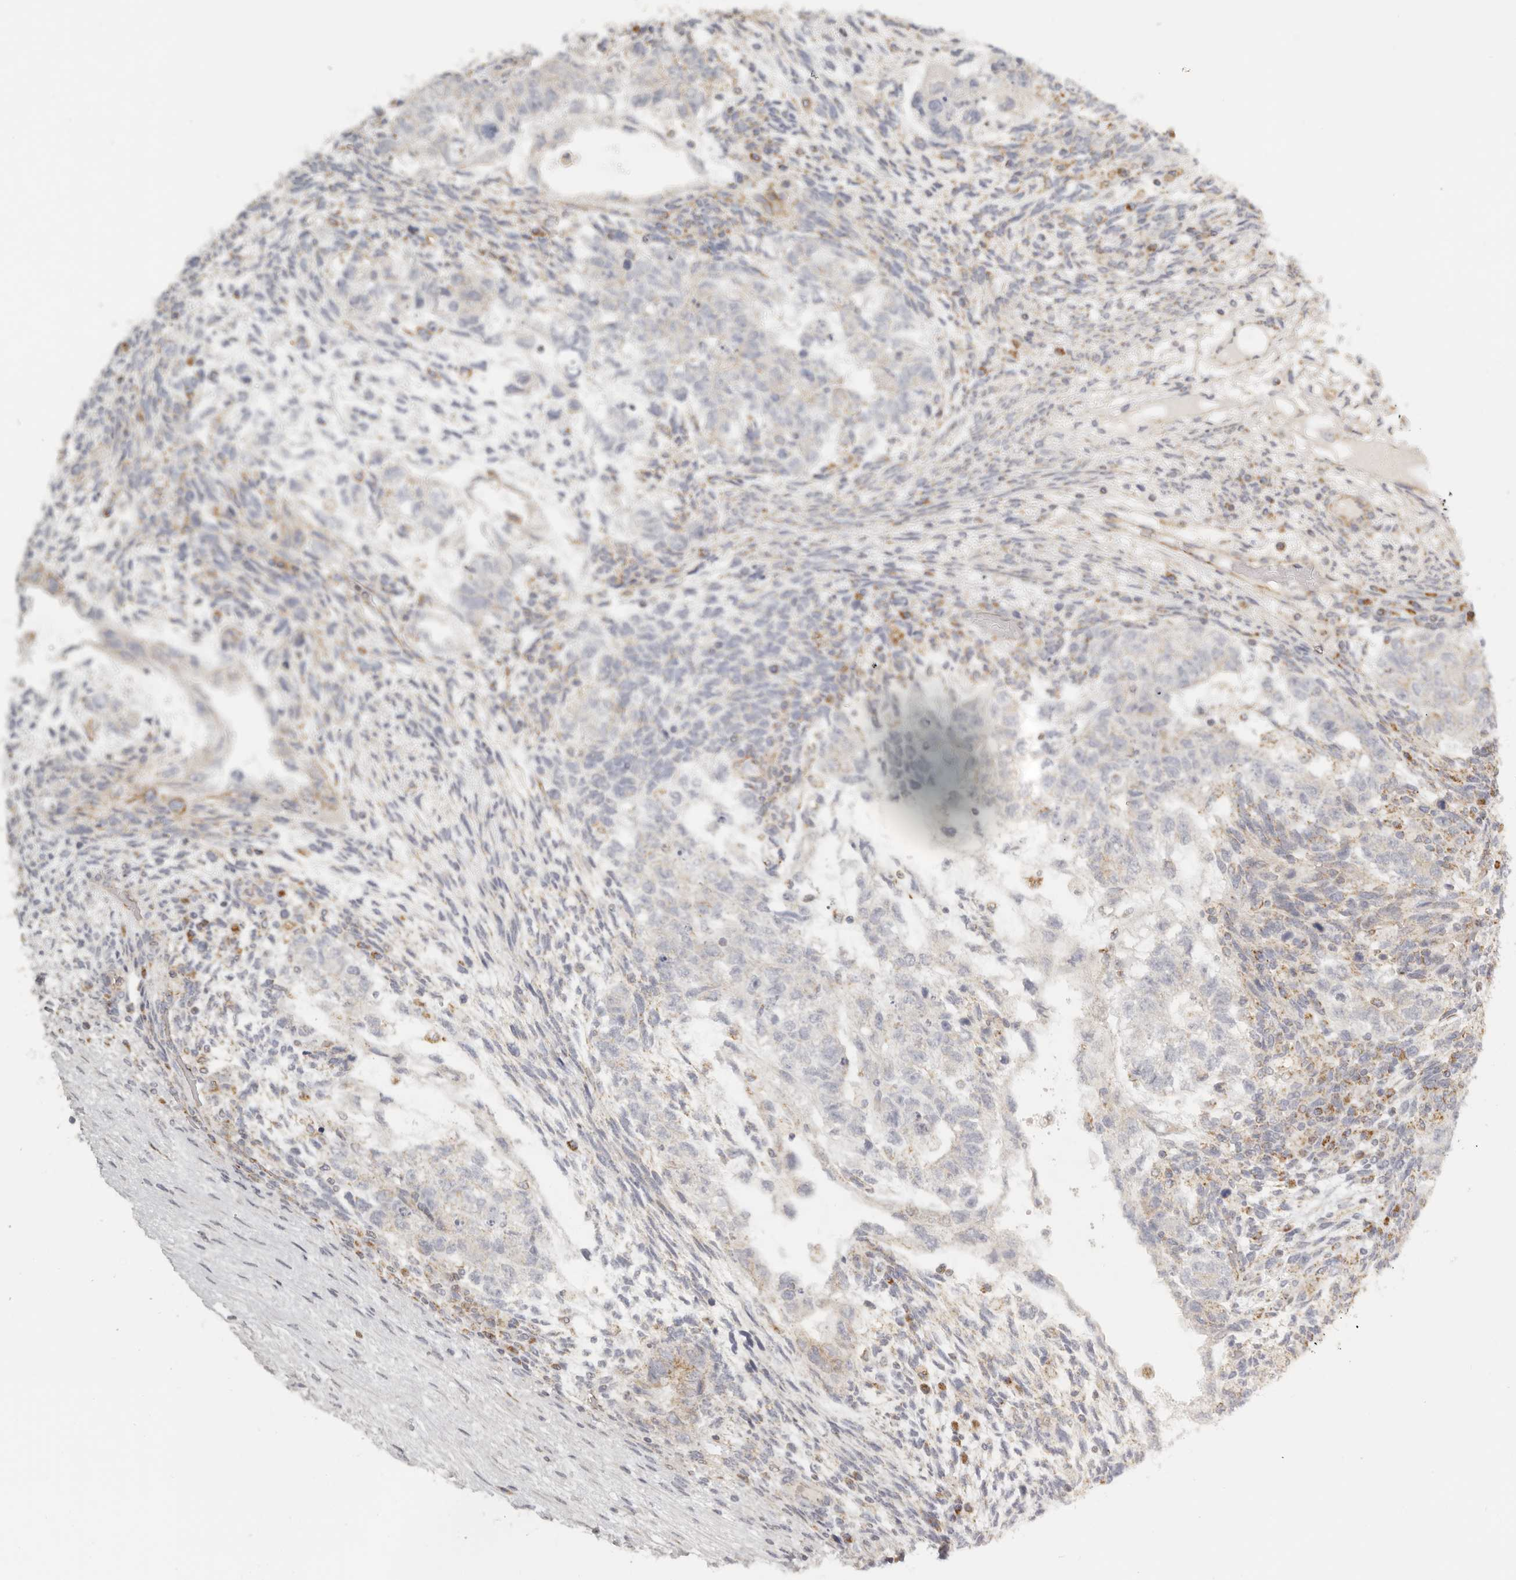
{"staining": {"intensity": "negative", "quantity": "none", "location": "none"}, "tissue": "testis cancer", "cell_type": "Tumor cells", "image_type": "cancer", "snomed": [{"axis": "morphology", "description": "Normal tissue, NOS"}, {"axis": "morphology", "description": "Carcinoma, Embryonal, NOS"}, {"axis": "topography", "description": "Testis"}], "caption": "Immunohistochemistry (IHC) micrograph of neoplastic tissue: human testis cancer (embryonal carcinoma) stained with DAB (3,3'-diaminobenzidine) displays no significant protein staining in tumor cells.", "gene": "KDF1", "patient": {"sex": "male", "age": 36}}